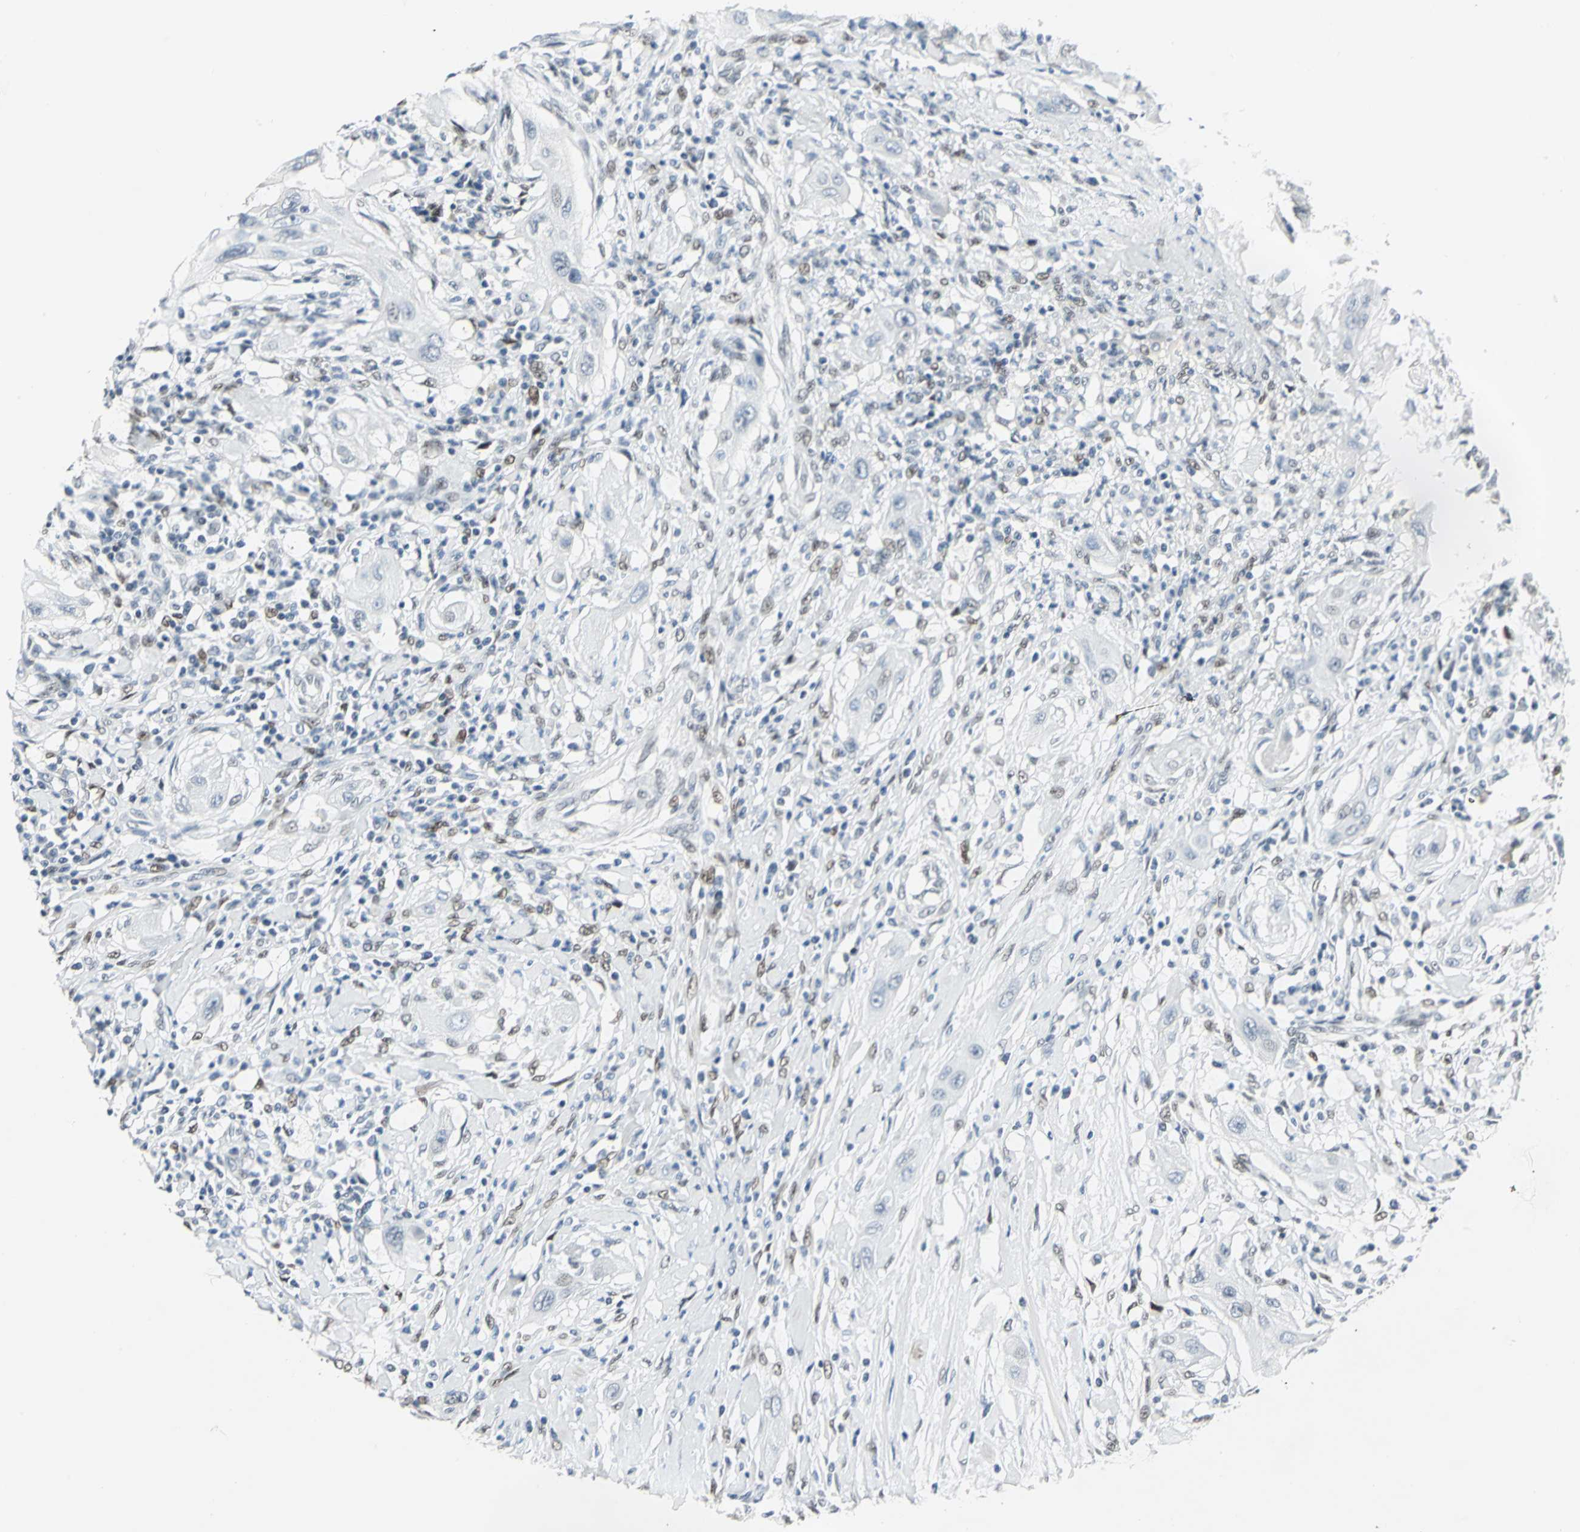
{"staining": {"intensity": "negative", "quantity": "none", "location": "none"}, "tissue": "lung cancer", "cell_type": "Tumor cells", "image_type": "cancer", "snomed": [{"axis": "morphology", "description": "Squamous cell carcinoma, NOS"}, {"axis": "topography", "description": "Lung"}], "caption": "This photomicrograph is of squamous cell carcinoma (lung) stained with immunohistochemistry (IHC) to label a protein in brown with the nuclei are counter-stained blue. There is no positivity in tumor cells.", "gene": "MEIS2", "patient": {"sex": "female", "age": 47}}